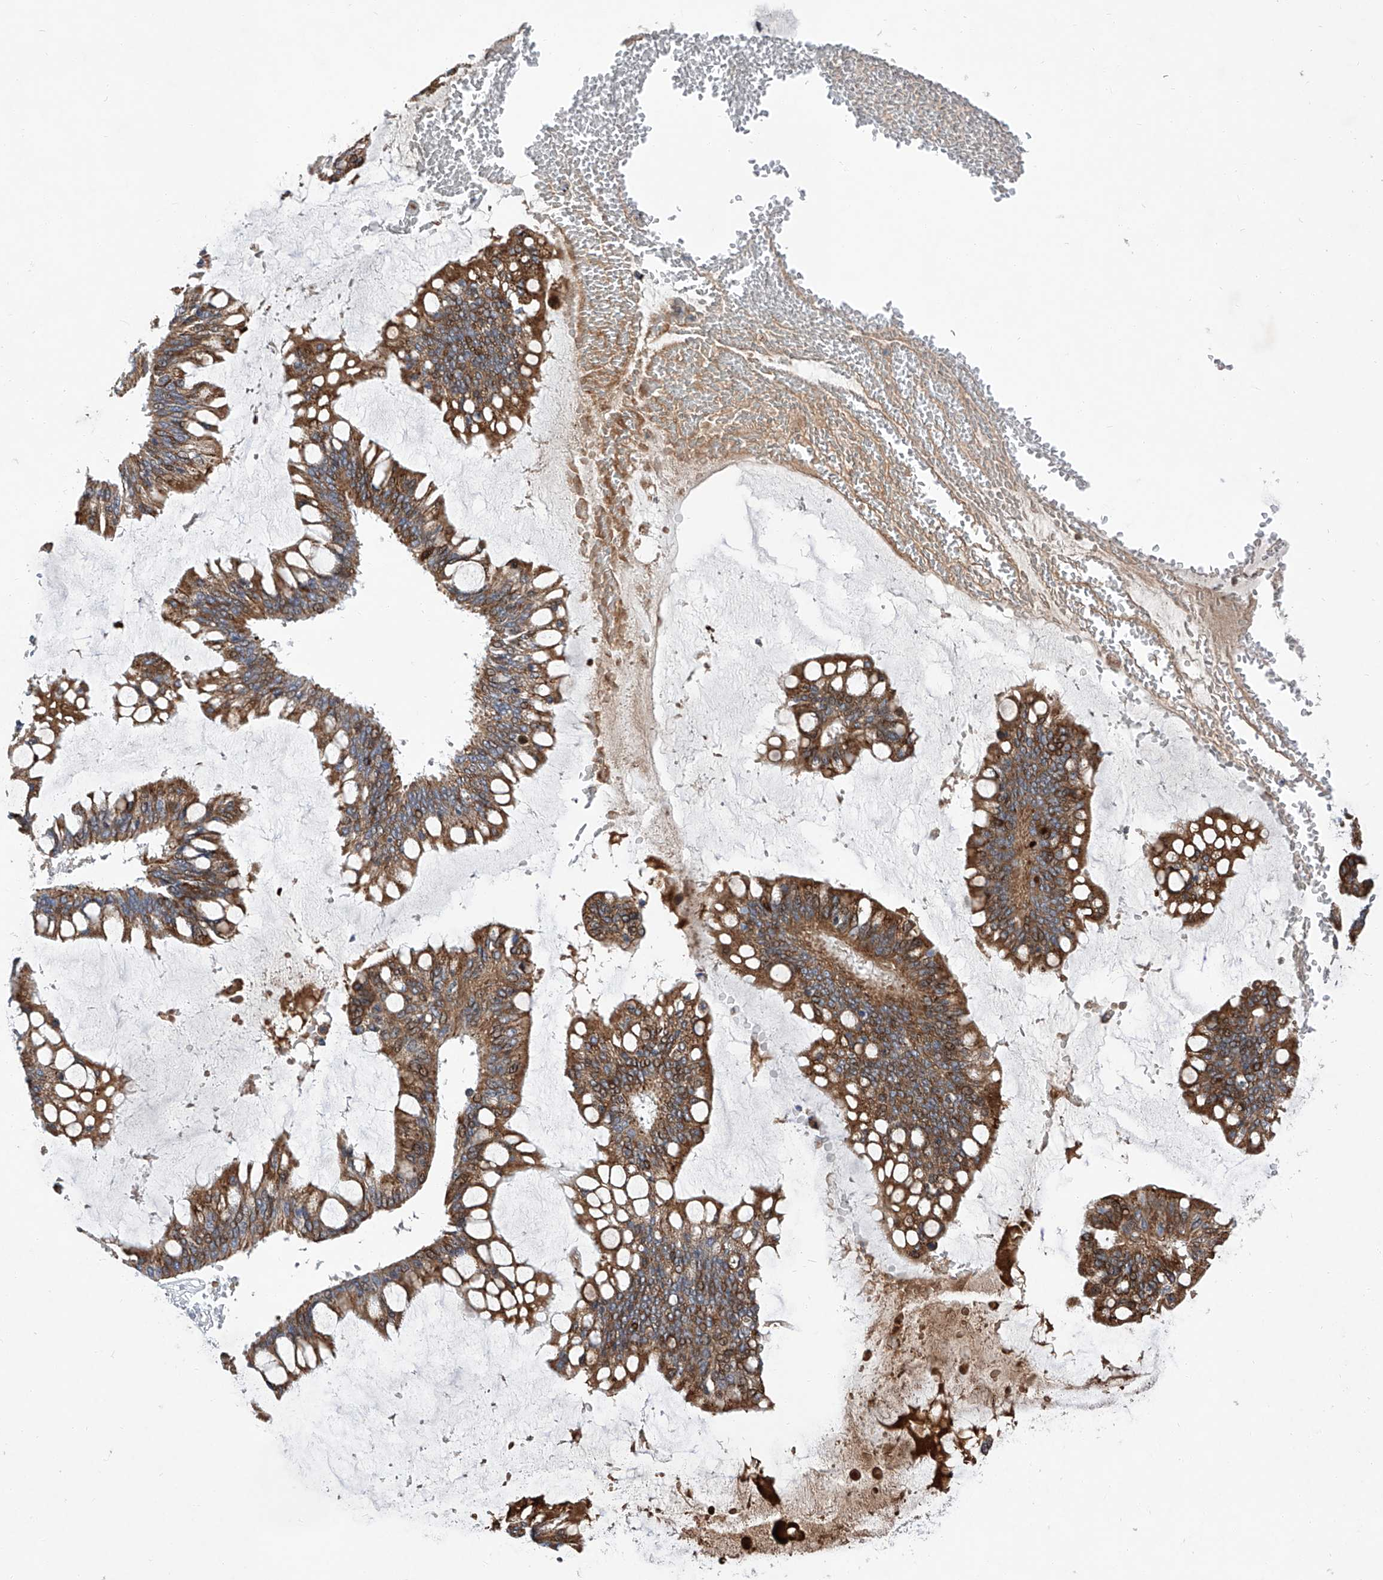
{"staining": {"intensity": "moderate", "quantity": ">75%", "location": "cytoplasmic/membranous"}, "tissue": "ovarian cancer", "cell_type": "Tumor cells", "image_type": "cancer", "snomed": [{"axis": "morphology", "description": "Cystadenocarcinoma, mucinous, NOS"}, {"axis": "topography", "description": "Ovary"}], "caption": "Ovarian mucinous cystadenocarcinoma stained for a protein (brown) shows moderate cytoplasmic/membranous positive staining in about >75% of tumor cells.", "gene": "FARP2", "patient": {"sex": "female", "age": 73}}